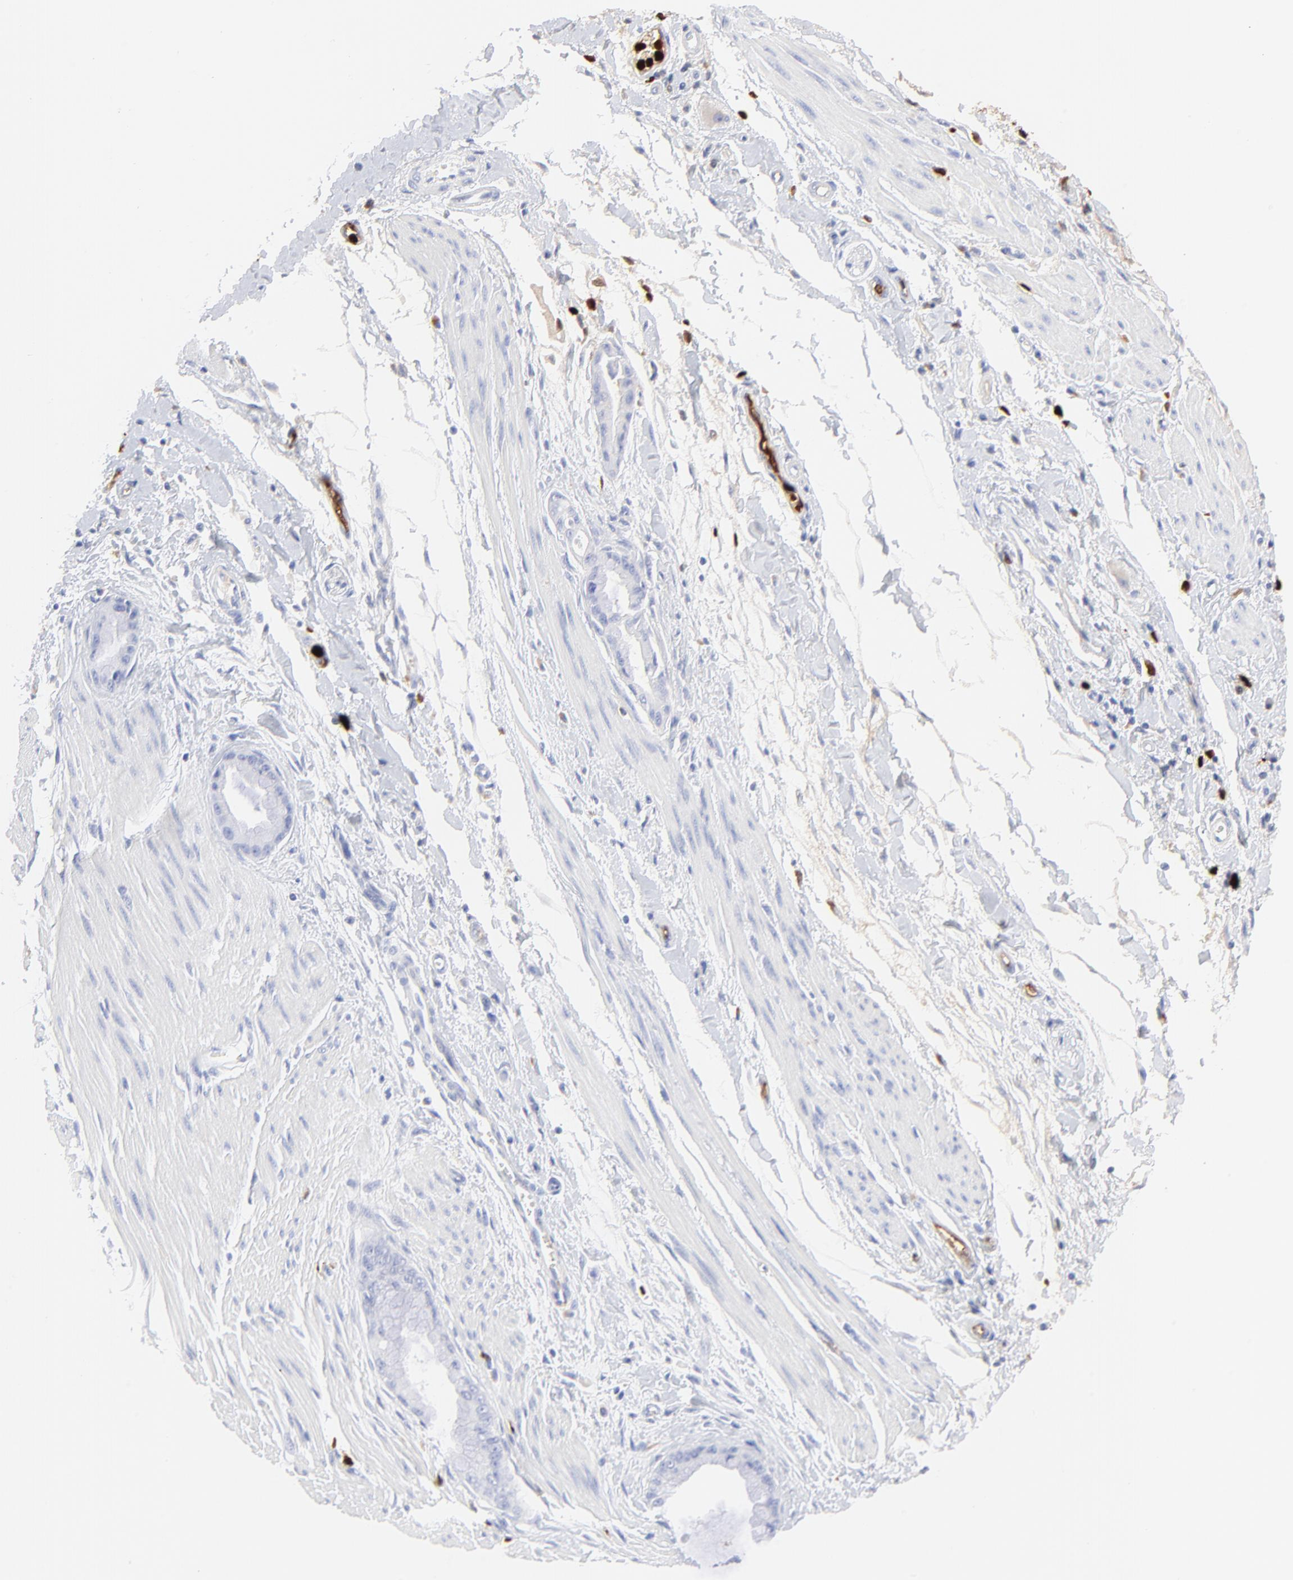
{"staining": {"intensity": "negative", "quantity": "none", "location": "none"}, "tissue": "pancreatic cancer", "cell_type": "Tumor cells", "image_type": "cancer", "snomed": [{"axis": "morphology", "description": "Adenocarcinoma, NOS"}, {"axis": "topography", "description": "Pancreas"}], "caption": "The immunohistochemistry (IHC) micrograph has no significant staining in tumor cells of adenocarcinoma (pancreatic) tissue.", "gene": "S100A12", "patient": {"sex": "male", "age": 59}}